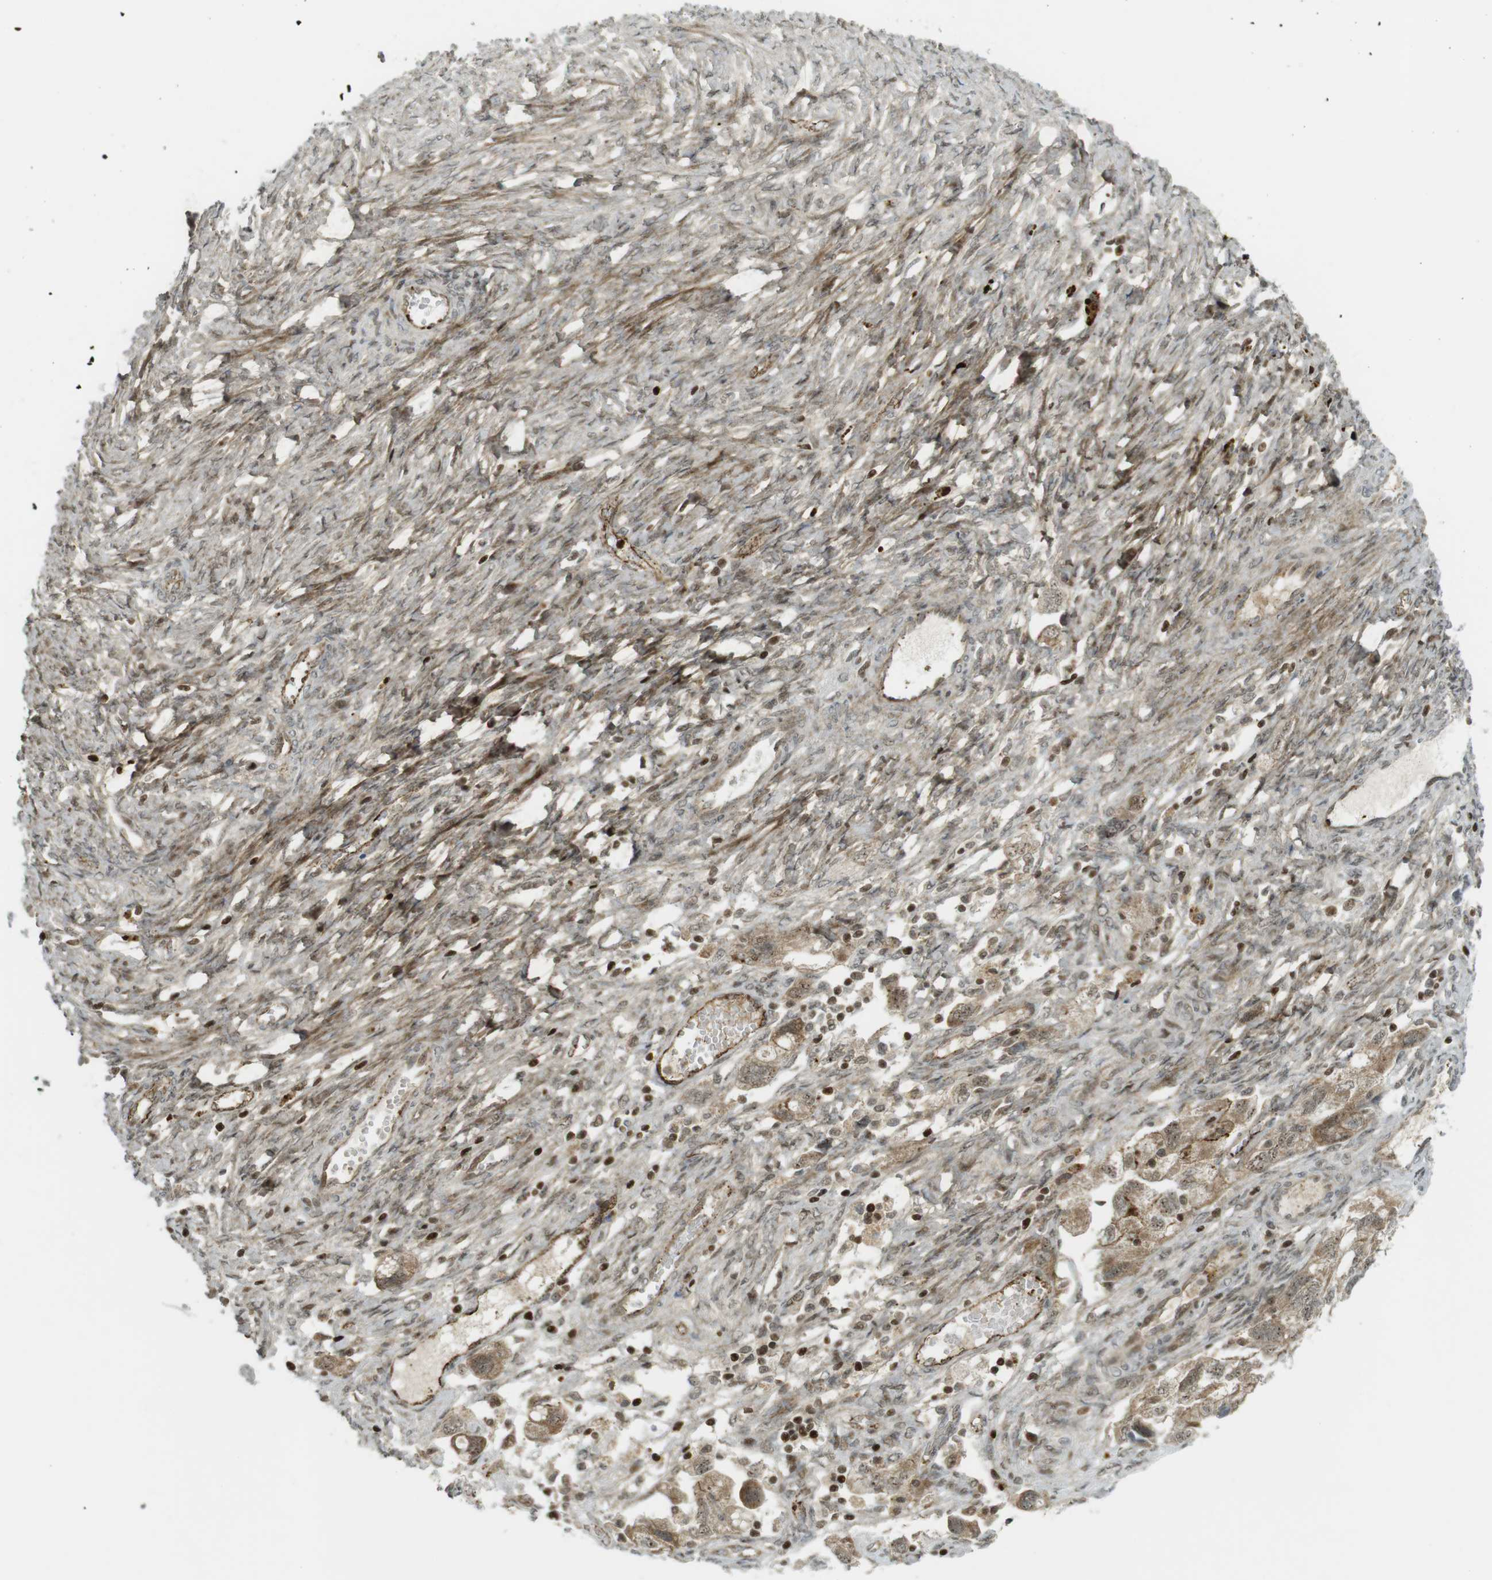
{"staining": {"intensity": "weak", "quantity": ">75%", "location": "cytoplasmic/membranous,nuclear"}, "tissue": "ovarian cancer", "cell_type": "Tumor cells", "image_type": "cancer", "snomed": [{"axis": "morphology", "description": "Carcinoma, NOS"}, {"axis": "morphology", "description": "Cystadenocarcinoma, serous, NOS"}, {"axis": "topography", "description": "Ovary"}], "caption": "Immunohistochemistry (IHC) (DAB (3,3'-diaminobenzidine)) staining of ovarian serous cystadenocarcinoma demonstrates weak cytoplasmic/membranous and nuclear protein staining in approximately >75% of tumor cells.", "gene": "PPP1R13B", "patient": {"sex": "female", "age": 69}}